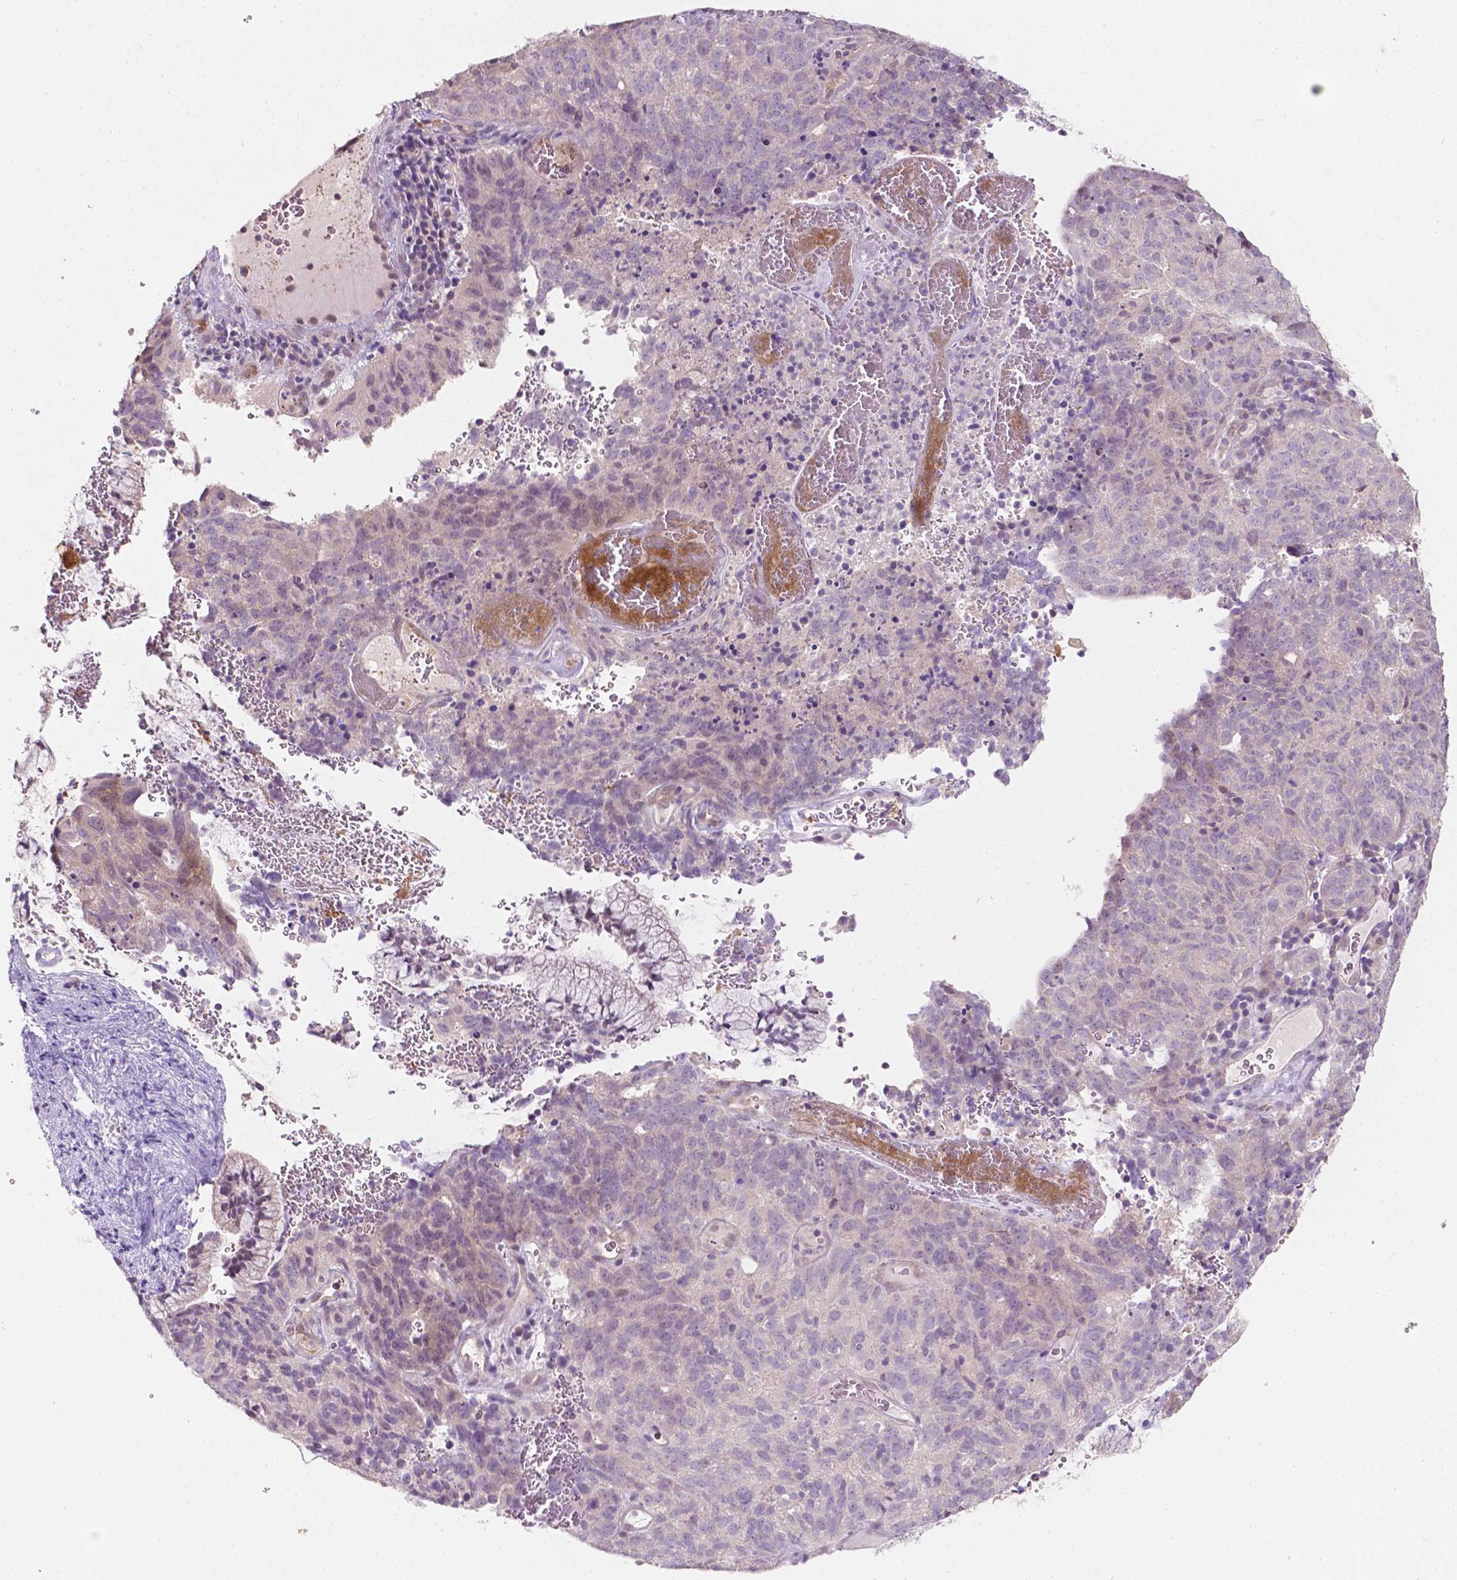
{"staining": {"intensity": "negative", "quantity": "none", "location": "none"}, "tissue": "cervical cancer", "cell_type": "Tumor cells", "image_type": "cancer", "snomed": [{"axis": "morphology", "description": "Adenocarcinoma, NOS"}, {"axis": "topography", "description": "Cervix"}], "caption": "A high-resolution histopathology image shows immunohistochemistry (IHC) staining of adenocarcinoma (cervical), which reveals no significant staining in tumor cells.", "gene": "TM6SF2", "patient": {"sex": "female", "age": 38}}